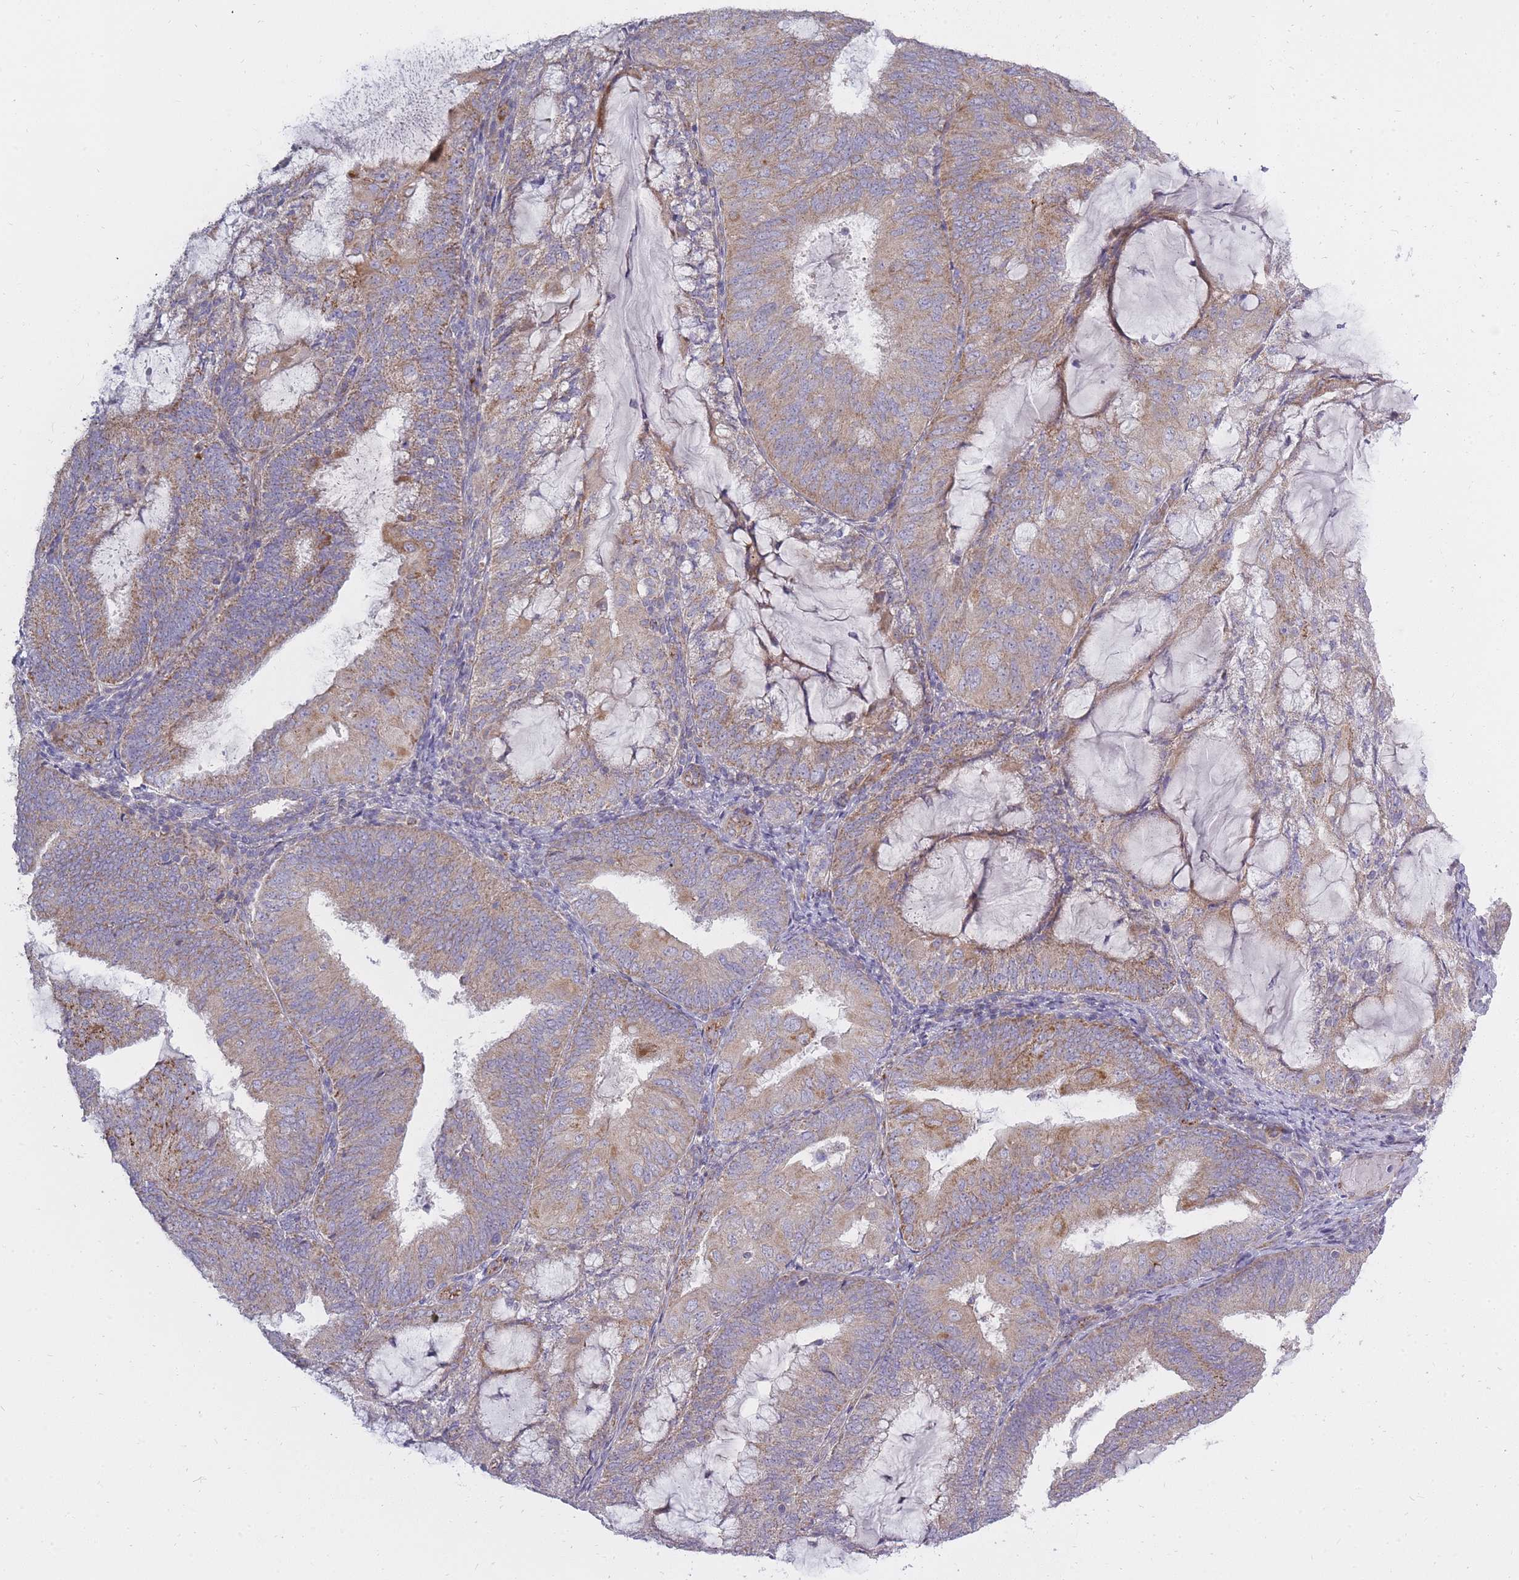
{"staining": {"intensity": "moderate", "quantity": "25%-75%", "location": "cytoplasmic/membranous"}, "tissue": "endometrial cancer", "cell_type": "Tumor cells", "image_type": "cancer", "snomed": [{"axis": "morphology", "description": "Adenocarcinoma, NOS"}, {"axis": "topography", "description": "Endometrium"}], "caption": "The photomicrograph reveals immunohistochemical staining of endometrial adenocarcinoma. There is moderate cytoplasmic/membranous staining is appreciated in about 25%-75% of tumor cells.", "gene": "ALKBH4", "patient": {"sex": "female", "age": 81}}